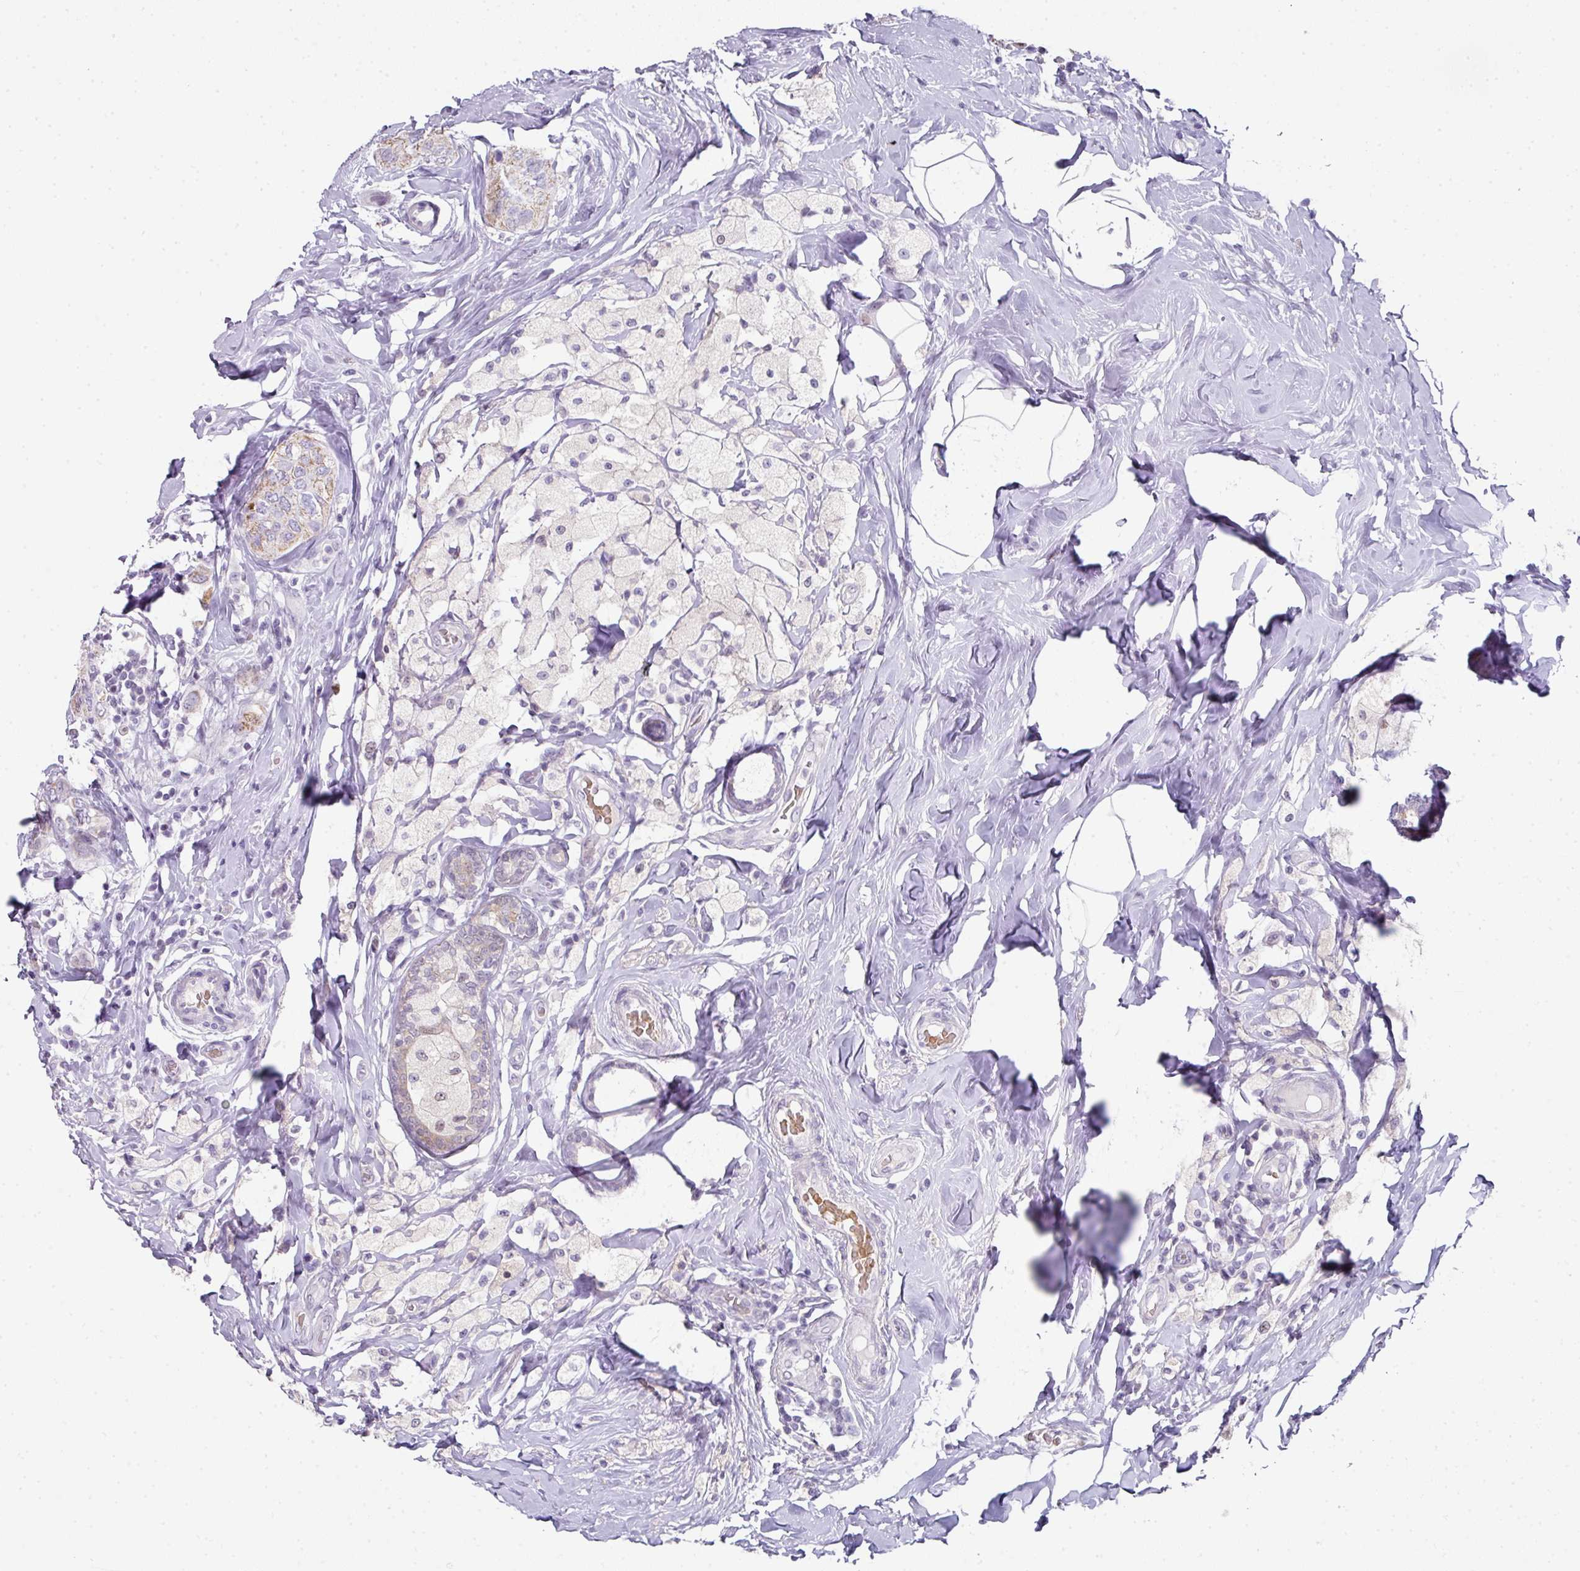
{"staining": {"intensity": "weak", "quantity": "<25%", "location": "cytoplasmic/membranous"}, "tissue": "breast cancer", "cell_type": "Tumor cells", "image_type": "cancer", "snomed": [{"axis": "morphology", "description": "Lobular carcinoma"}, {"axis": "topography", "description": "Breast"}], "caption": "Human breast lobular carcinoma stained for a protein using immunohistochemistry (IHC) displays no staining in tumor cells.", "gene": "ANKRD18A", "patient": {"sex": "female", "age": 51}}